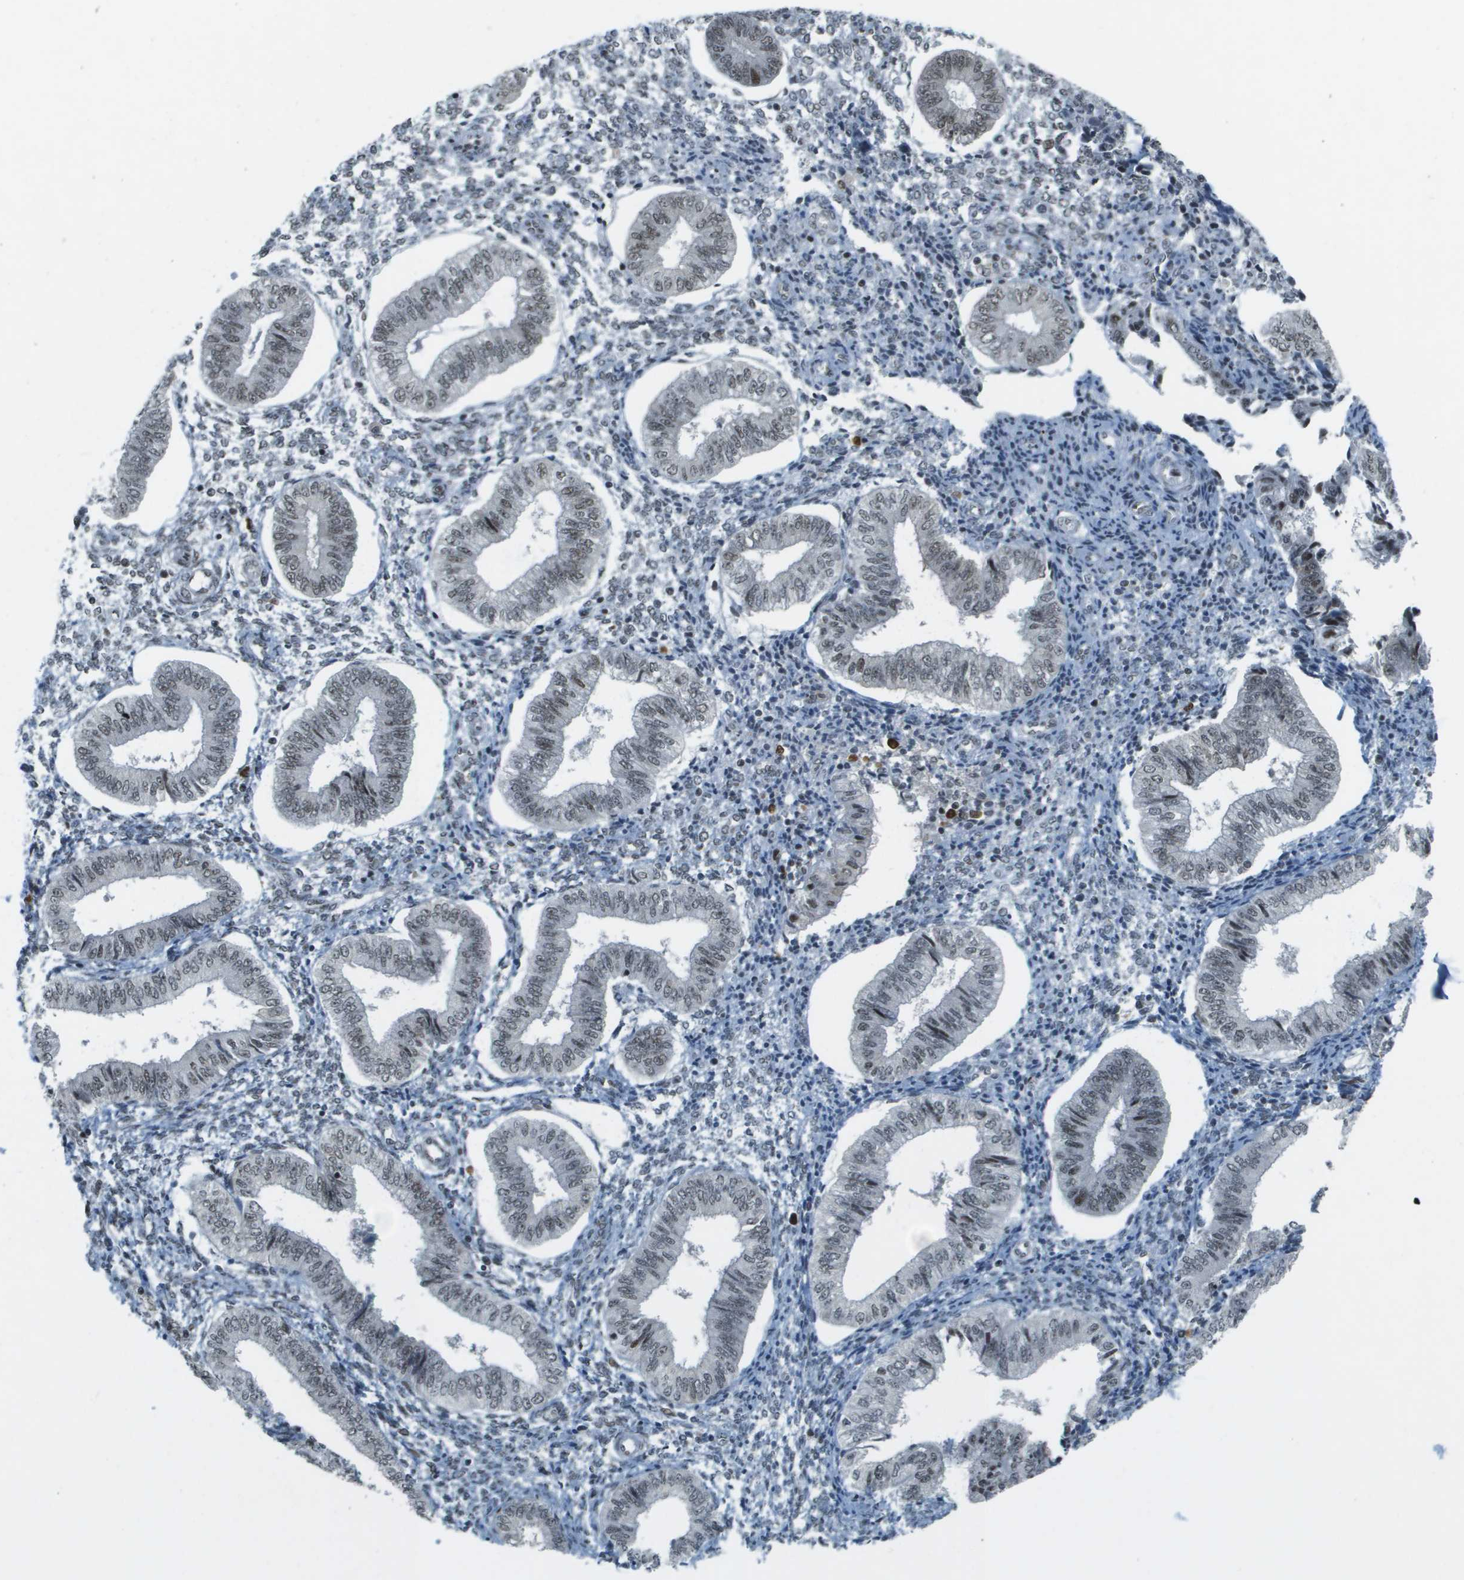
{"staining": {"intensity": "moderate", "quantity": "<25%", "location": "nuclear"}, "tissue": "endometrium", "cell_type": "Cells in endometrial stroma", "image_type": "normal", "snomed": [{"axis": "morphology", "description": "Normal tissue, NOS"}, {"axis": "topography", "description": "Endometrium"}], "caption": "This micrograph exhibits IHC staining of normal endometrium, with low moderate nuclear positivity in about <25% of cells in endometrial stroma.", "gene": "IRF7", "patient": {"sex": "female", "age": 50}}